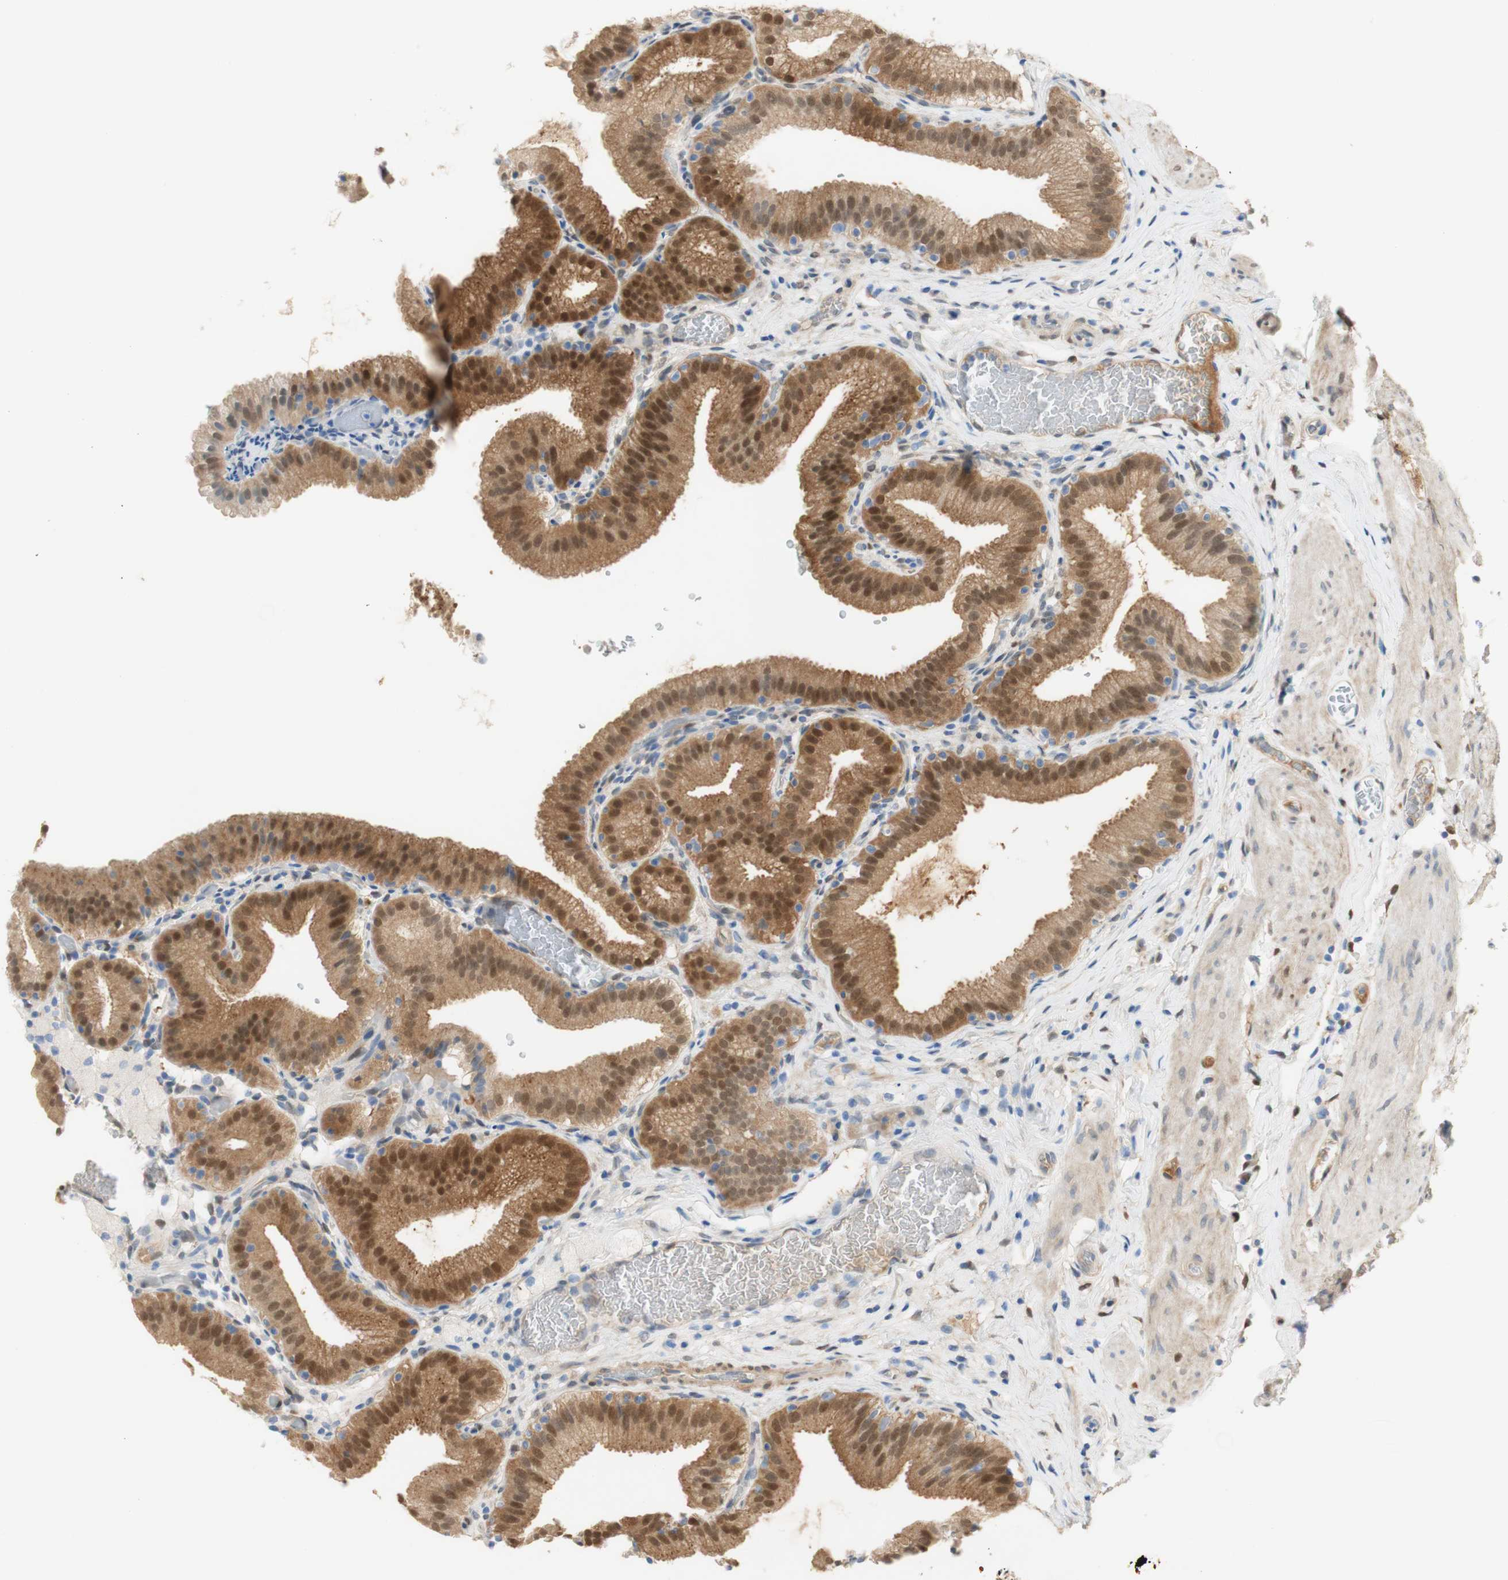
{"staining": {"intensity": "moderate", "quantity": ">75%", "location": "cytoplasmic/membranous,nuclear"}, "tissue": "gallbladder", "cell_type": "Glandular cells", "image_type": "normal", "snomed": [{"axis": "morphology", "description": "Normal tissue, NOS"}, {"axis": "topography", "description": "Gallbladder"}], "caption": "Unremarkable gallbladder exhibits moderate cytoplasmic/membranous,nuclear staining in about >75% of glandular cells, visualized by immunohistochemistry.", "gene": "SELENBP1", "patient": {"sex": "male", "age": 54}}